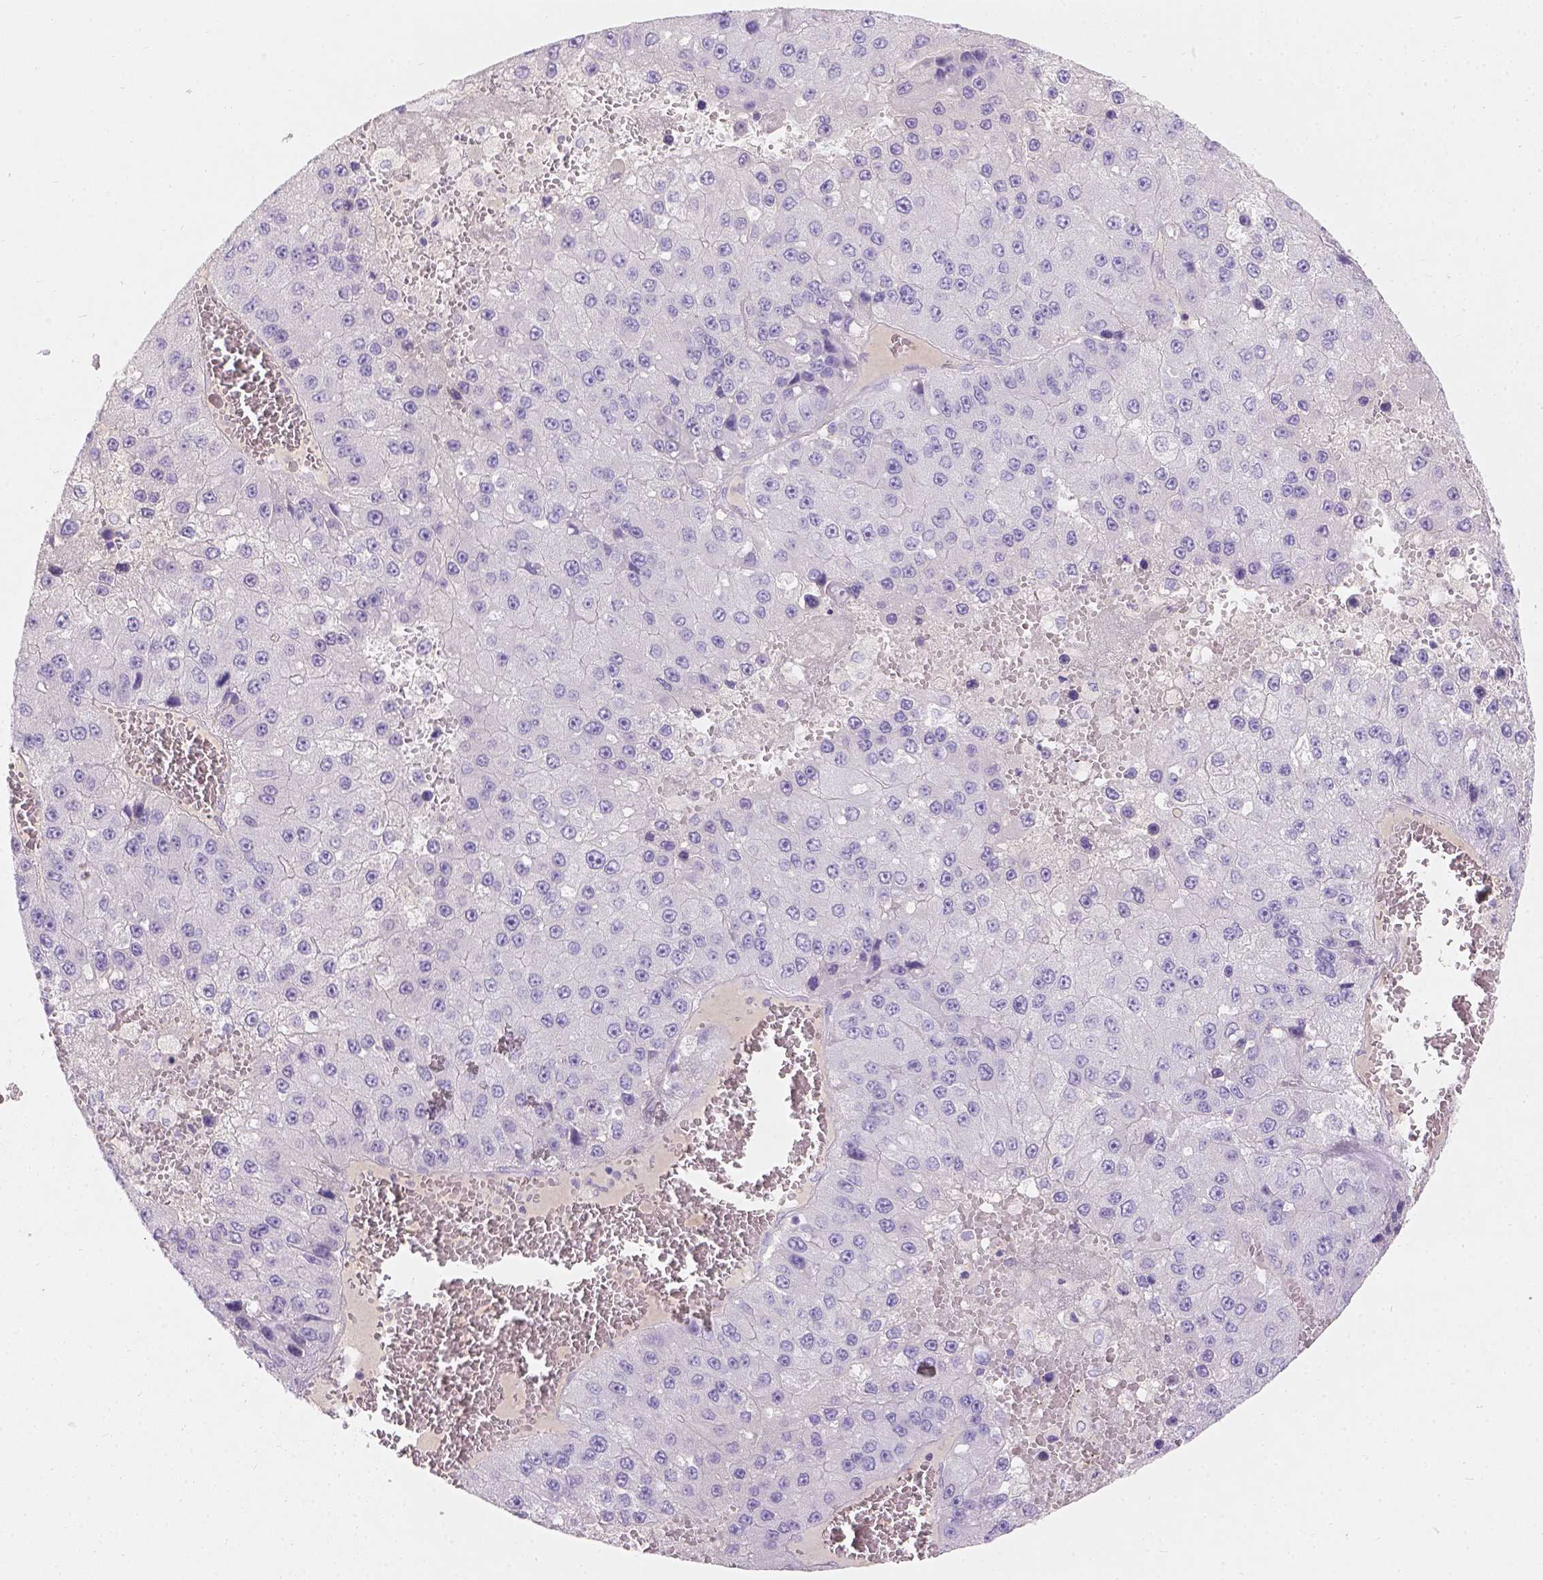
{"staining": {"intensity": "negative", "quantity": "none", "location": "none"}, "tissue": "liver cancer", "cell_type": "Tumor cells", "image_type": "cancer", "snomed": [{"axis": "morphology", "description": "Carcinoma, Hepatocellular, NOS"}, {"axis": "topography", "description": "Liver"}], "caption": "Human liver cancer stained for a protein using immunohistochemistry (IHC) demonstrates no expression in tumor cells.", "gene": "GAL3ST2", "patient": {"sex": "female", "age": 73}}